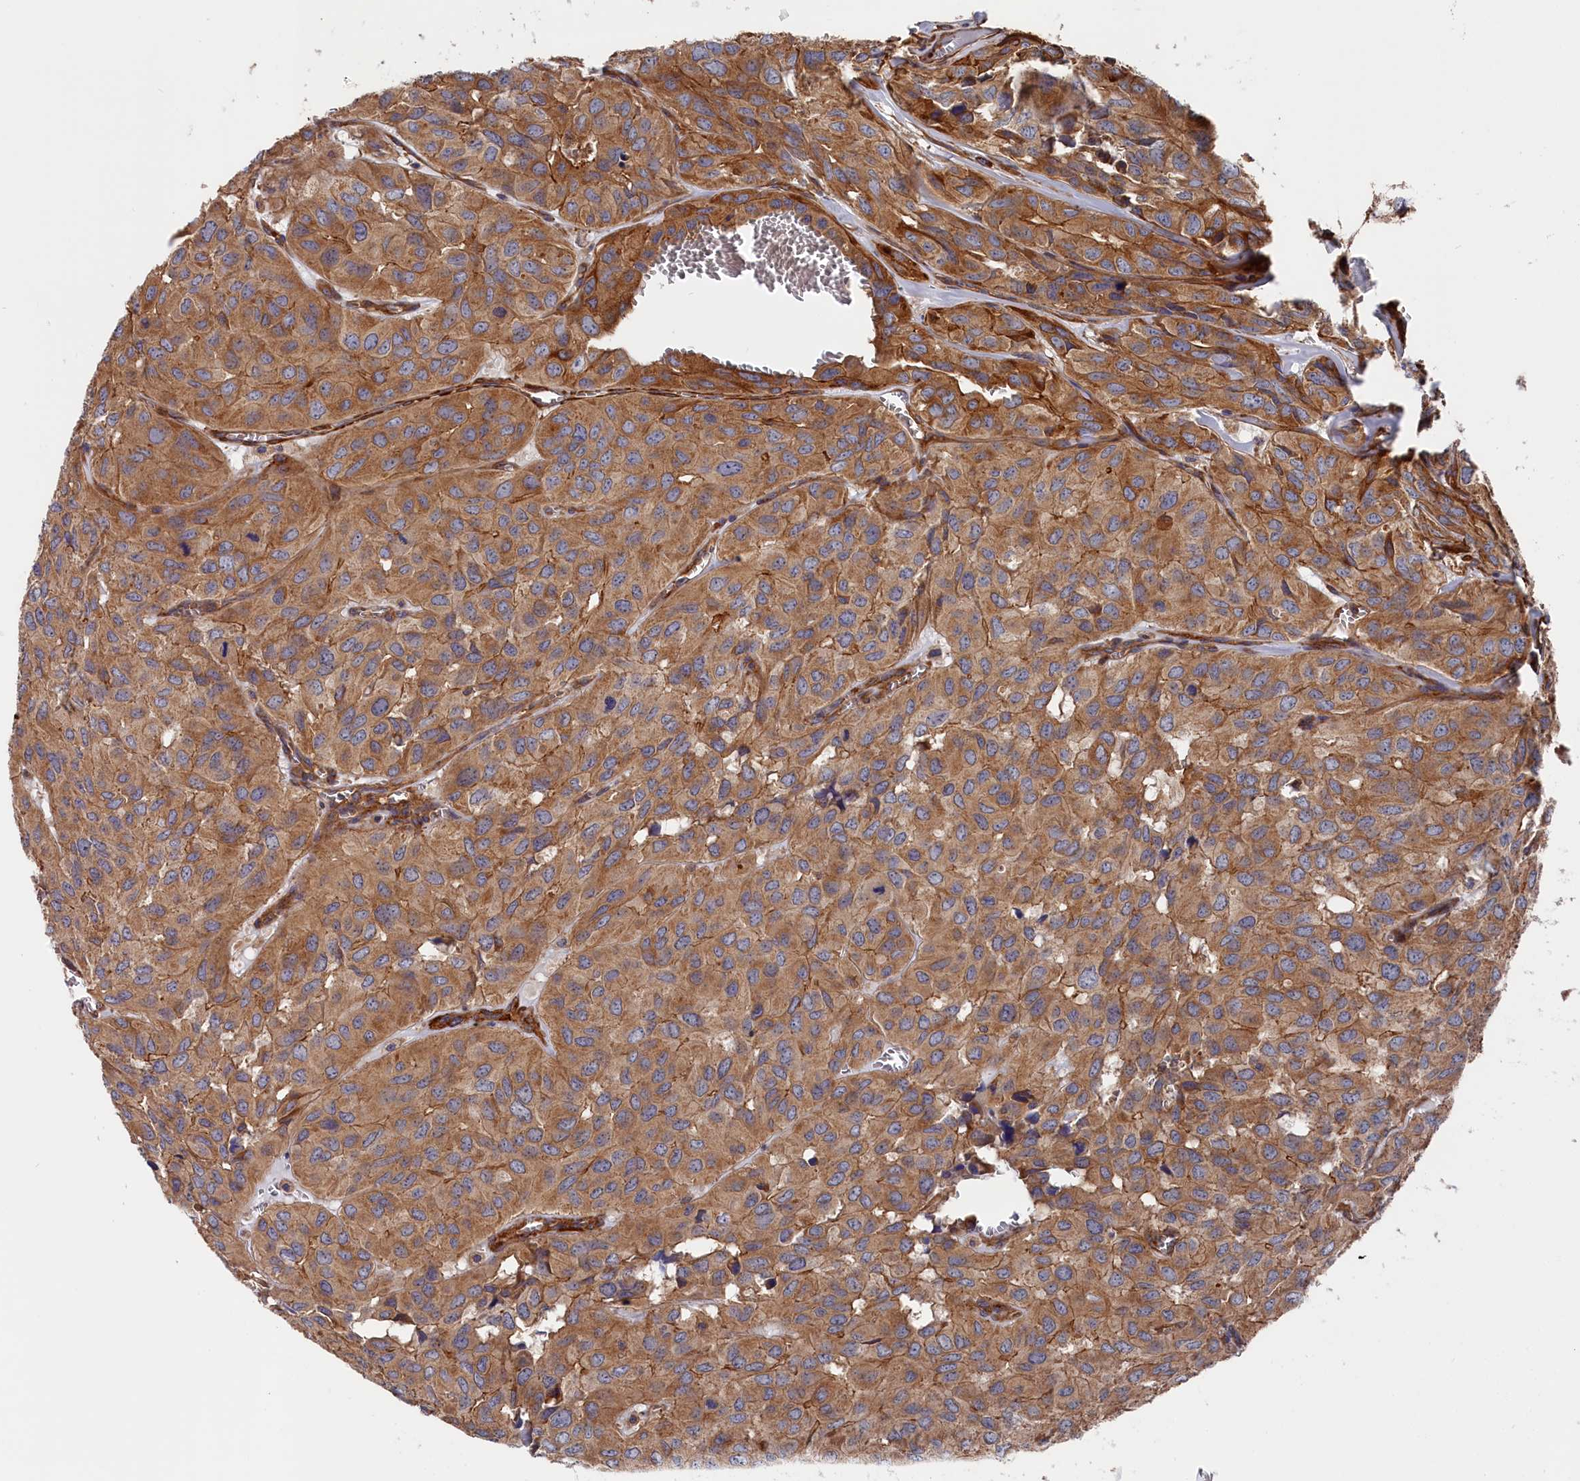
{"staining": {"intensity": "moderate", "quantity": ">75%", "location": "cytoplasmic/membranous"}, "tissue": "head and neck cancer", "cell_type": "Tumor cells", "image_type": "cancer", "snomed": [{"axis": "morphology", "description": "Adenocarcinoma, NOS"}, {"axis": "topography", "description": "Salivary gland, NOS"}, {"axis": "topography", "description": "Head-Neck"}], "caption": "Moderate cytoplasmic/membranous positivity is appreciated in approximately >75% of tumor cells in head and neck cancer (adenocarcinoma). (brown staining indicates protein expression, while blue staining denotes nuclei).", "gene": "LDHD", "patient": {"sex": "female", "age": 76}}